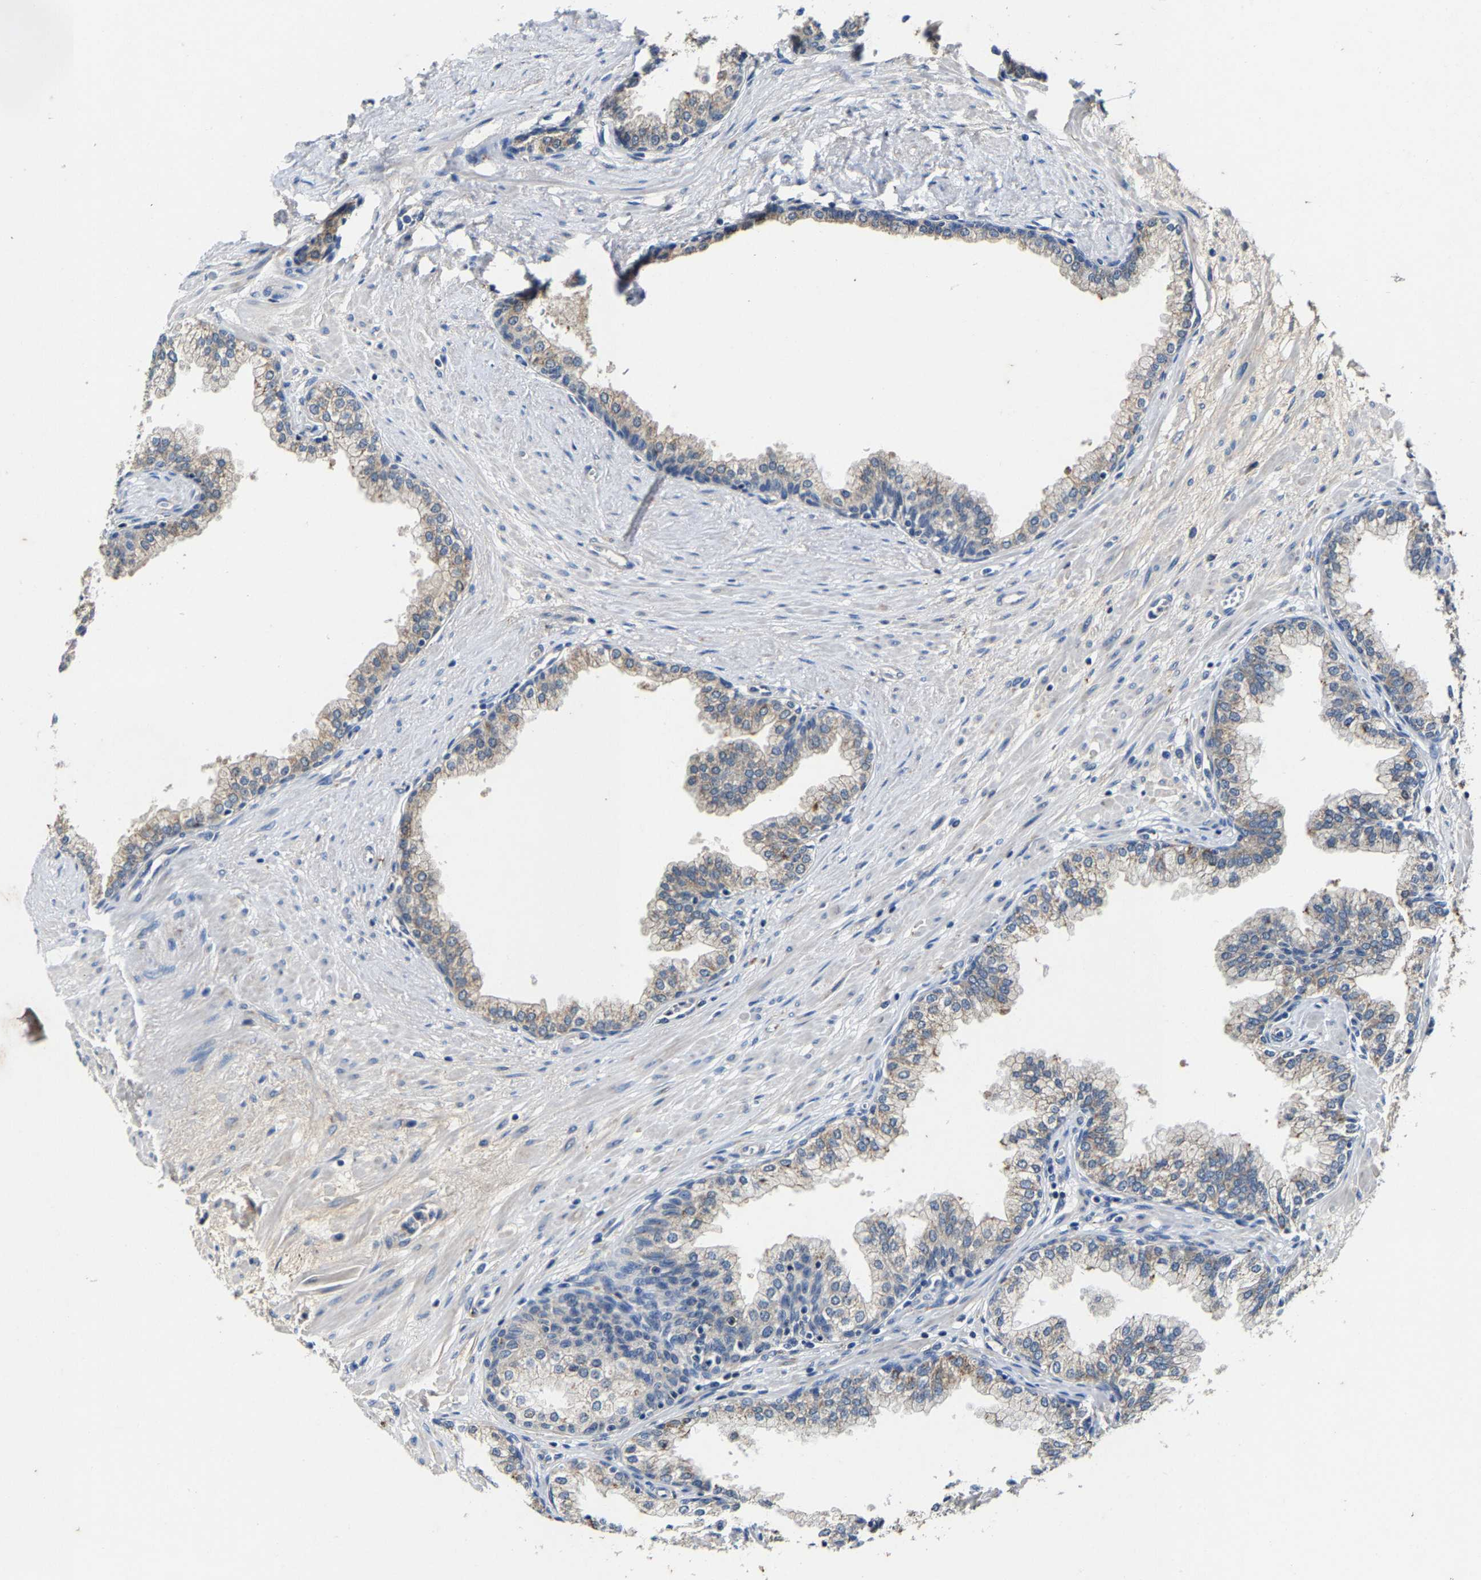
{"staining": {"intensity": "weak", "quantity": ">75%", "location": "cytoplasmic/membranous"}, "tissue": "prostate", "cell_type": "Glandular cells", "image_type": "normal", "snomed": [{"axis": "morphology", "description": "Normal tissue, NOS"}, {"axis": "morphology", "description": "Urothelial carcinoma, Low grade"}, {"axis": "topography", "description": "Urinary bladder"}, {"axis": "topography", "description": "Prostate"}], "caption": "A brown stain shows weak cytoplasmic/membranous positivity of a protein in glandular cells of unremarkable prostate.", "gene": "SLC25A25", "patient": {"sex": "male", "age": 60}}